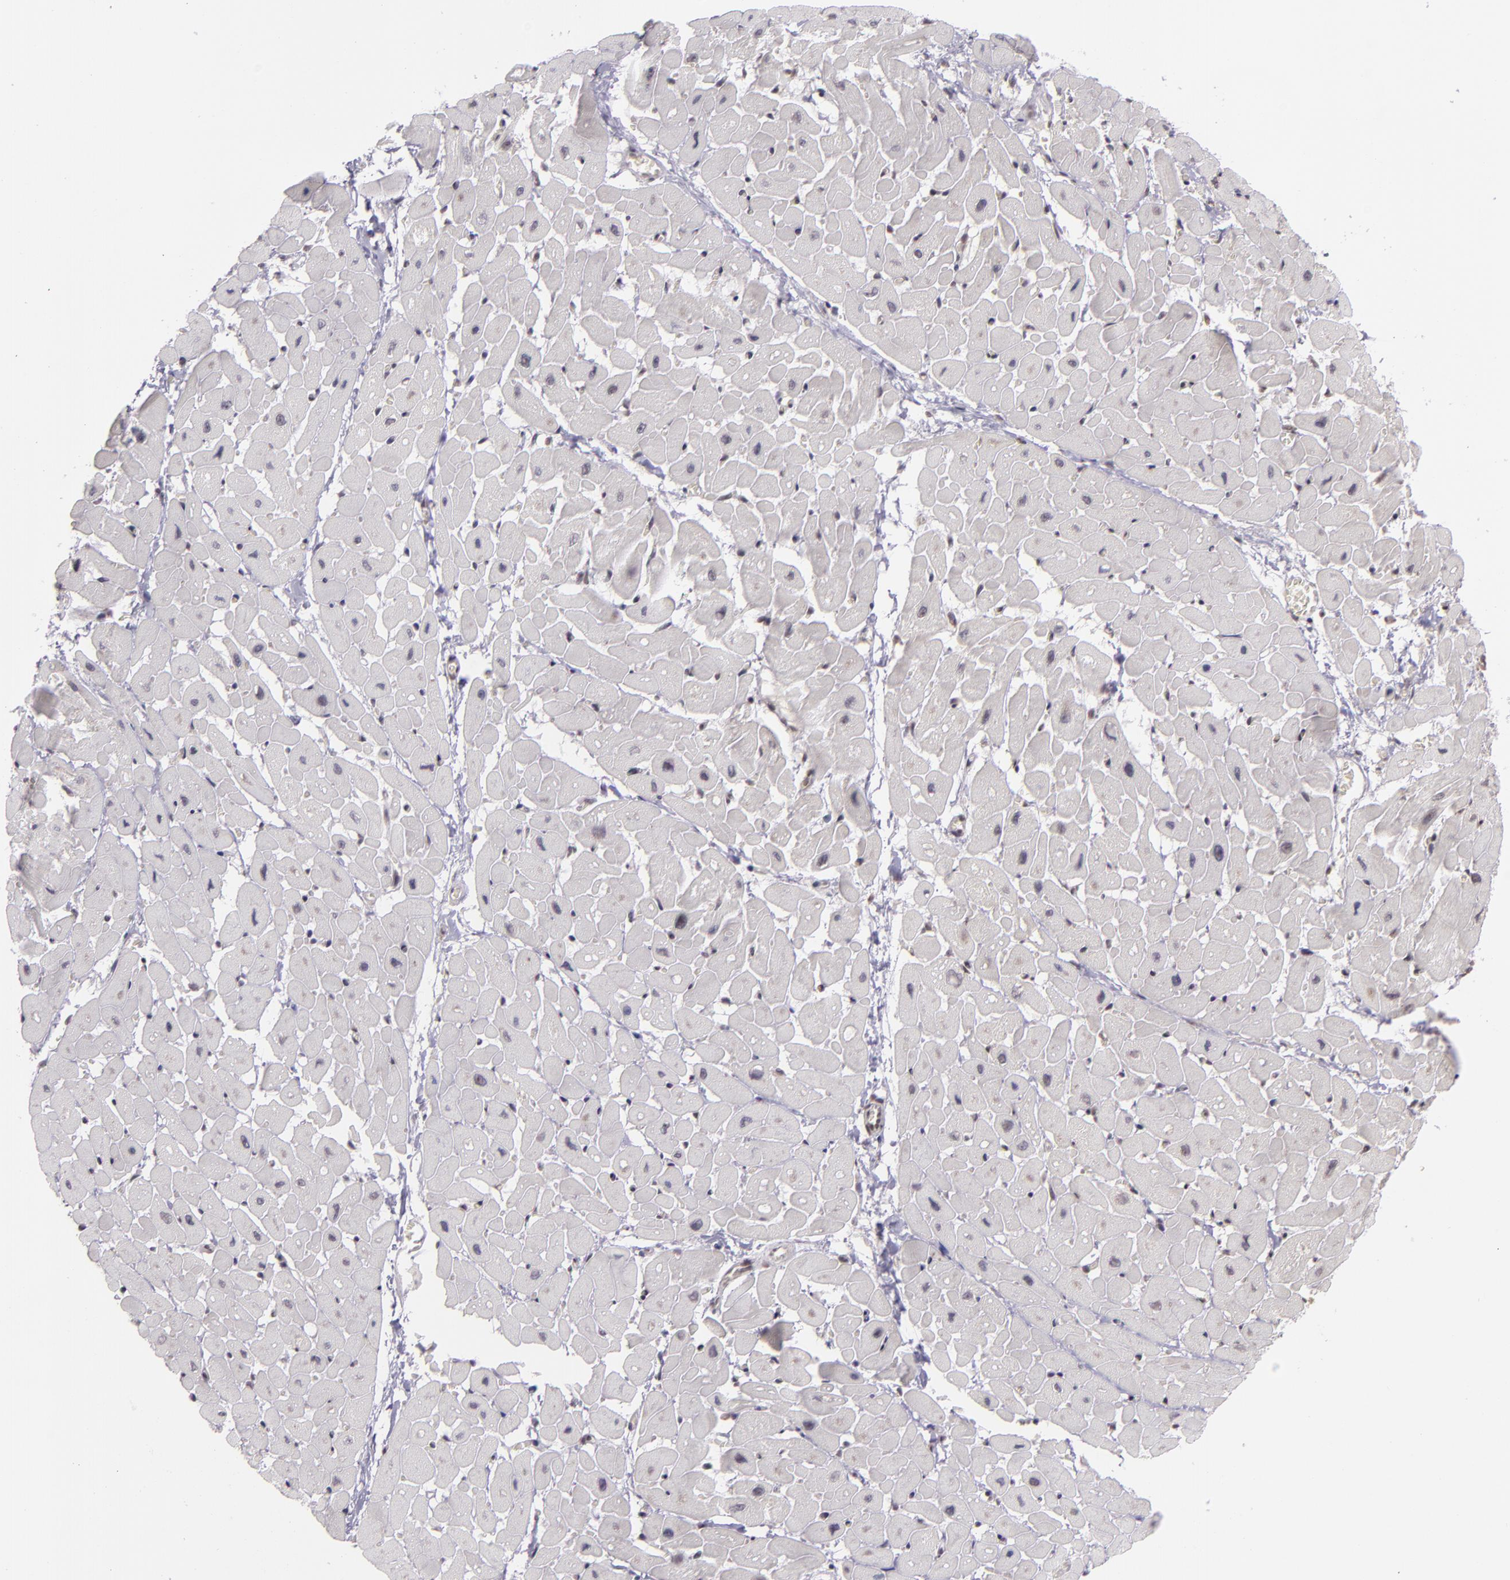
{"staining": {"intensity": "negative", "quantity": "none", "location": "none"}, "tissue": "heart muscle", "cell_type": "Cardiomyocytes", "image_type": "normal", "snomed": [{"axis": "morphology", "description": "Normal tissue, NOS"}, {"axis": "topography", "description": "Heart"}], "caption": "DAB (3,3'-diaminobenzidine) immunohistochemical staining of benign human heart muscle displays no significant expression in cardiomyocytes.", "gene": "ZFX", "patient": {"sex": "male", "age": 45}}